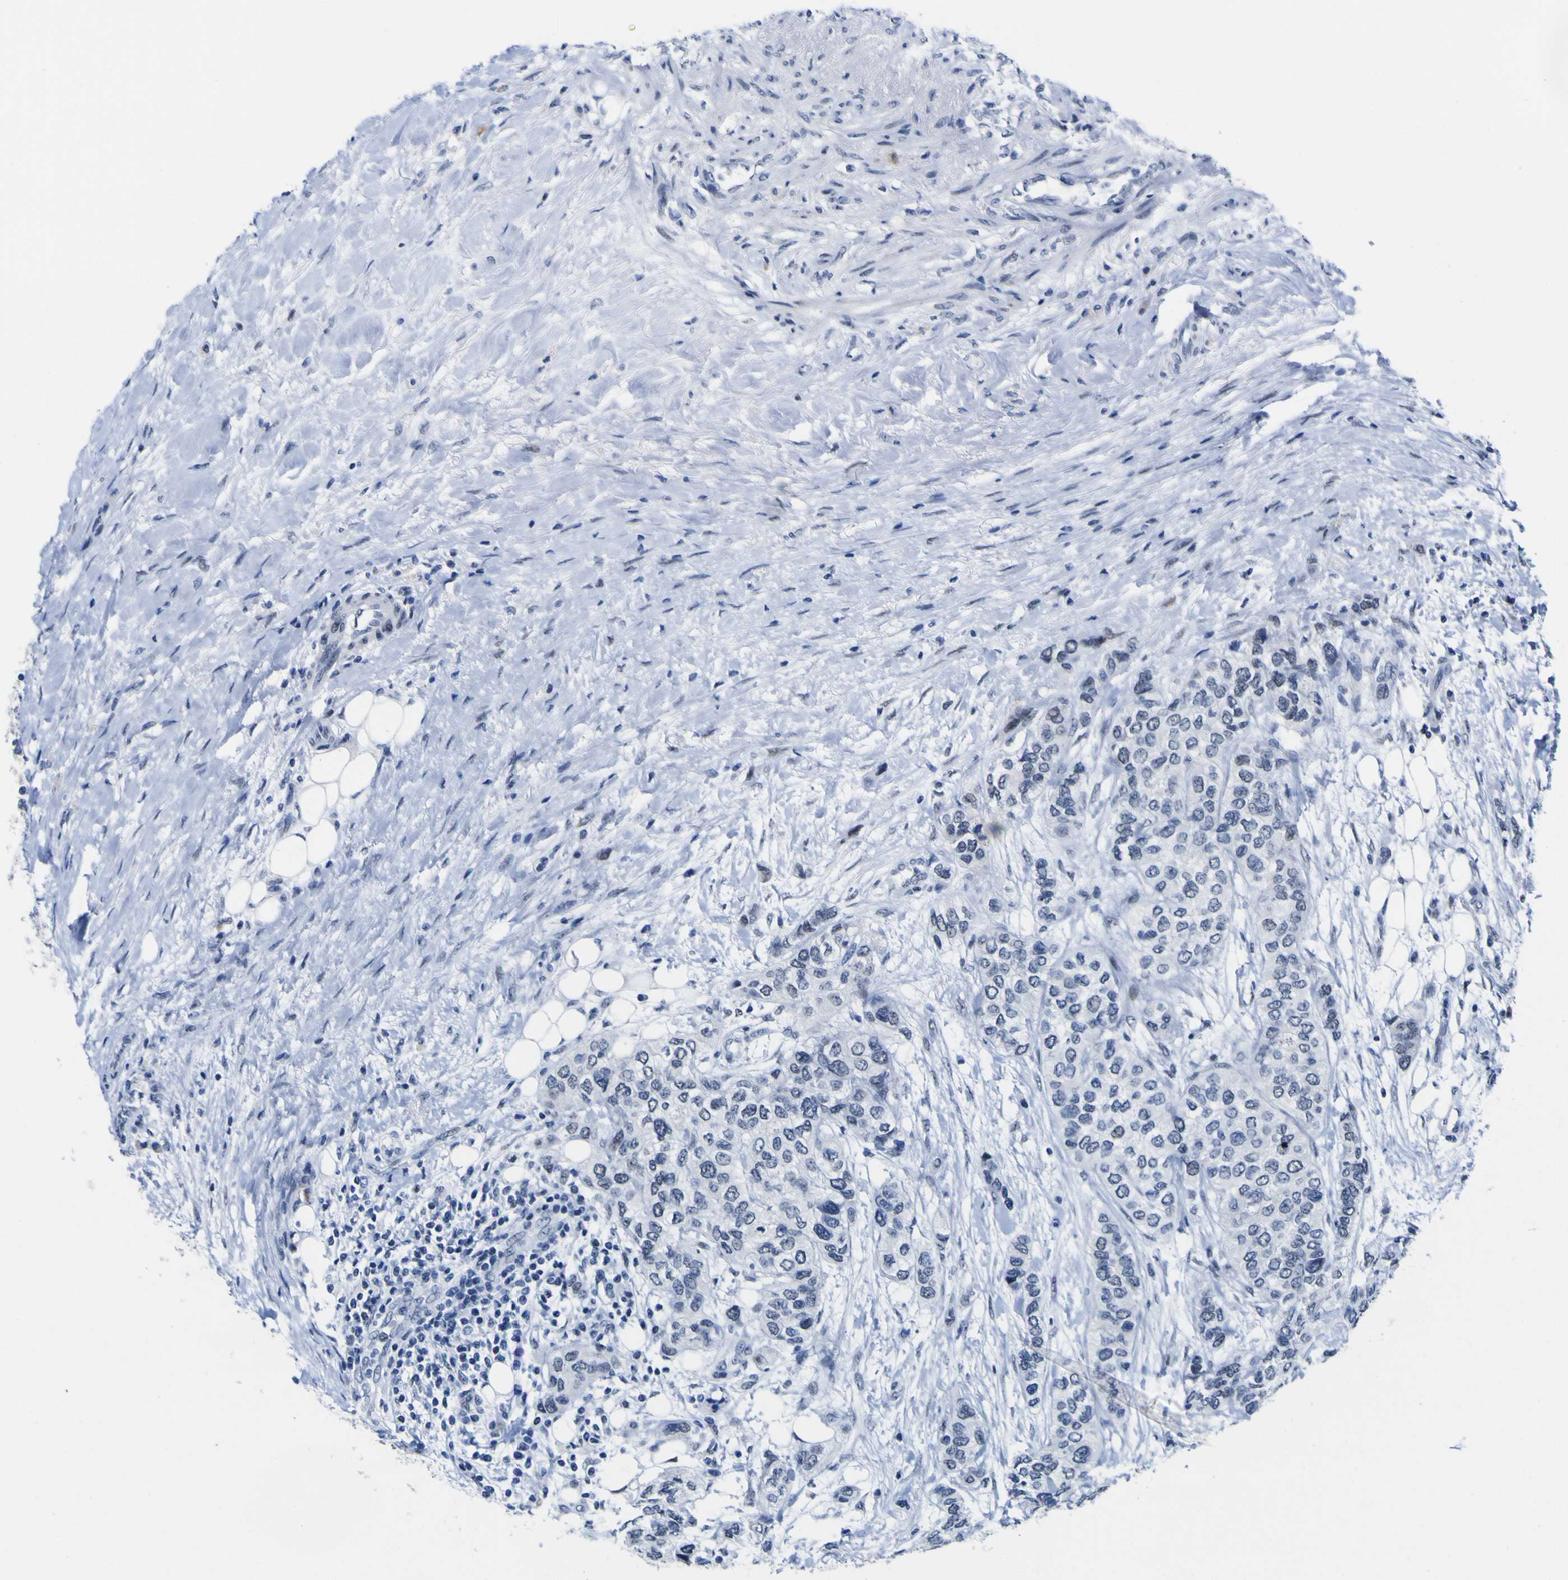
{"staining": {"intensity": "weak", "quantity": "<25%", "location": "nuclear"}, "tissue": "urothelial cancer", "cell_type": "Tumor cells", "image_type": "cancer", "snomed": [{"axis": "morphology", "description": "Urothelial carcinoma, High grade"}, {"axis": "topography", "description": "Urinary bladder"}], "caption": "Histopathology image shows no protein positivity in tumor cells of high-grade urothelial carcinoma tissue. (DAB immunohistochemistry with hematoxylin counter stain).", "gene": "MBD3", "patient": {"sex": "female", "age": 56}}